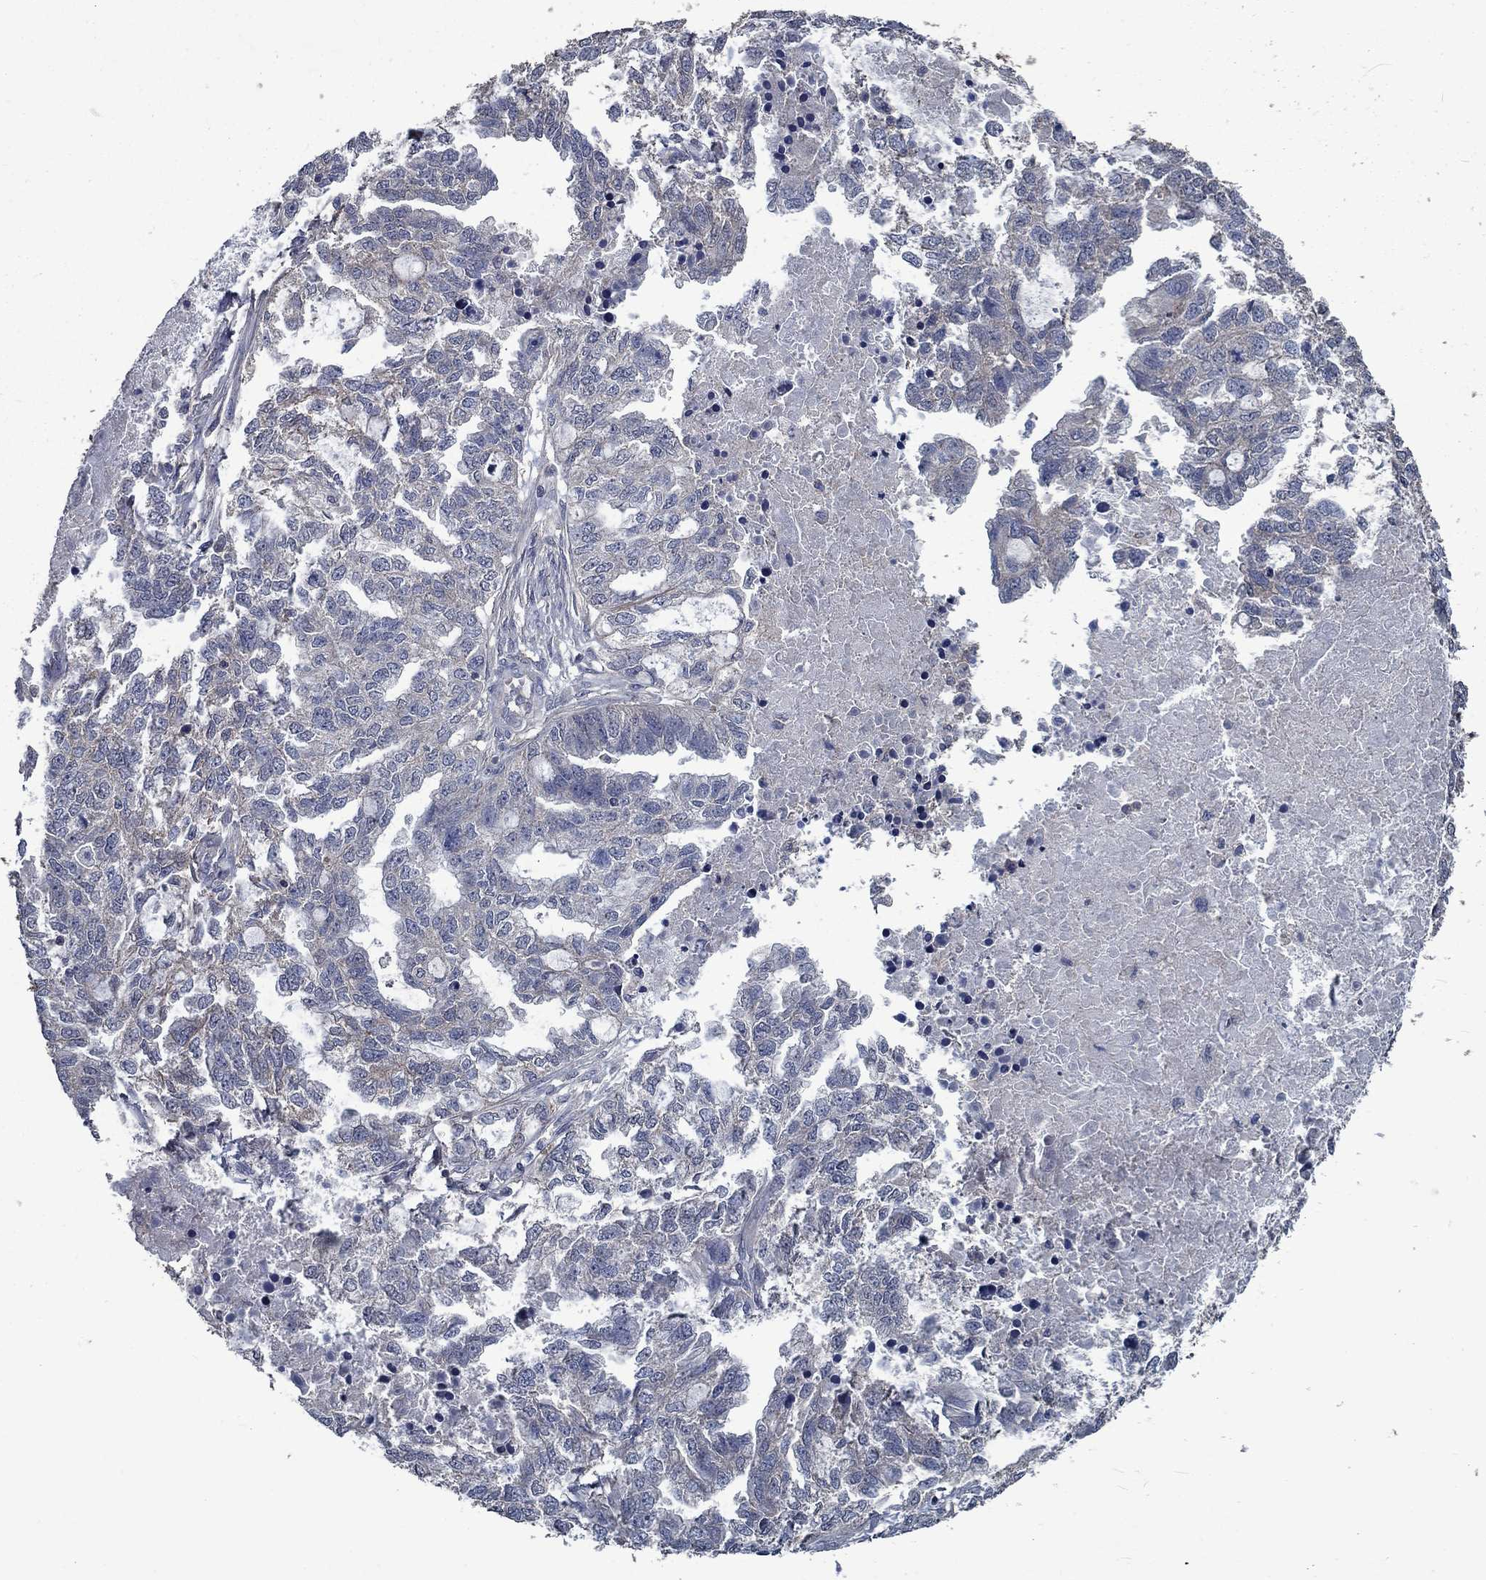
{"staining": {"intensity": "weak", "quantity": "<25%", "location": "cytoplasmic/membranous"}, "tissue": "ovarian cancer", "cell_type": "Tumor cells", "image_type": "cancer", "snomed": [{"axis": "morphology", "description": "Cystadenocarcinoma, serous, NOS"}, {"axis": "topography", "description": "Ovary"}], "caption": "High power microscopy photomicrograph of an immunohistochemistry micrograph of serous cystadenocarcinoma (ovarian), revealing no significant positivity in tumor cells.", "gene": "SLC44A1", "patient": {"sex": "female", "age": 51}}